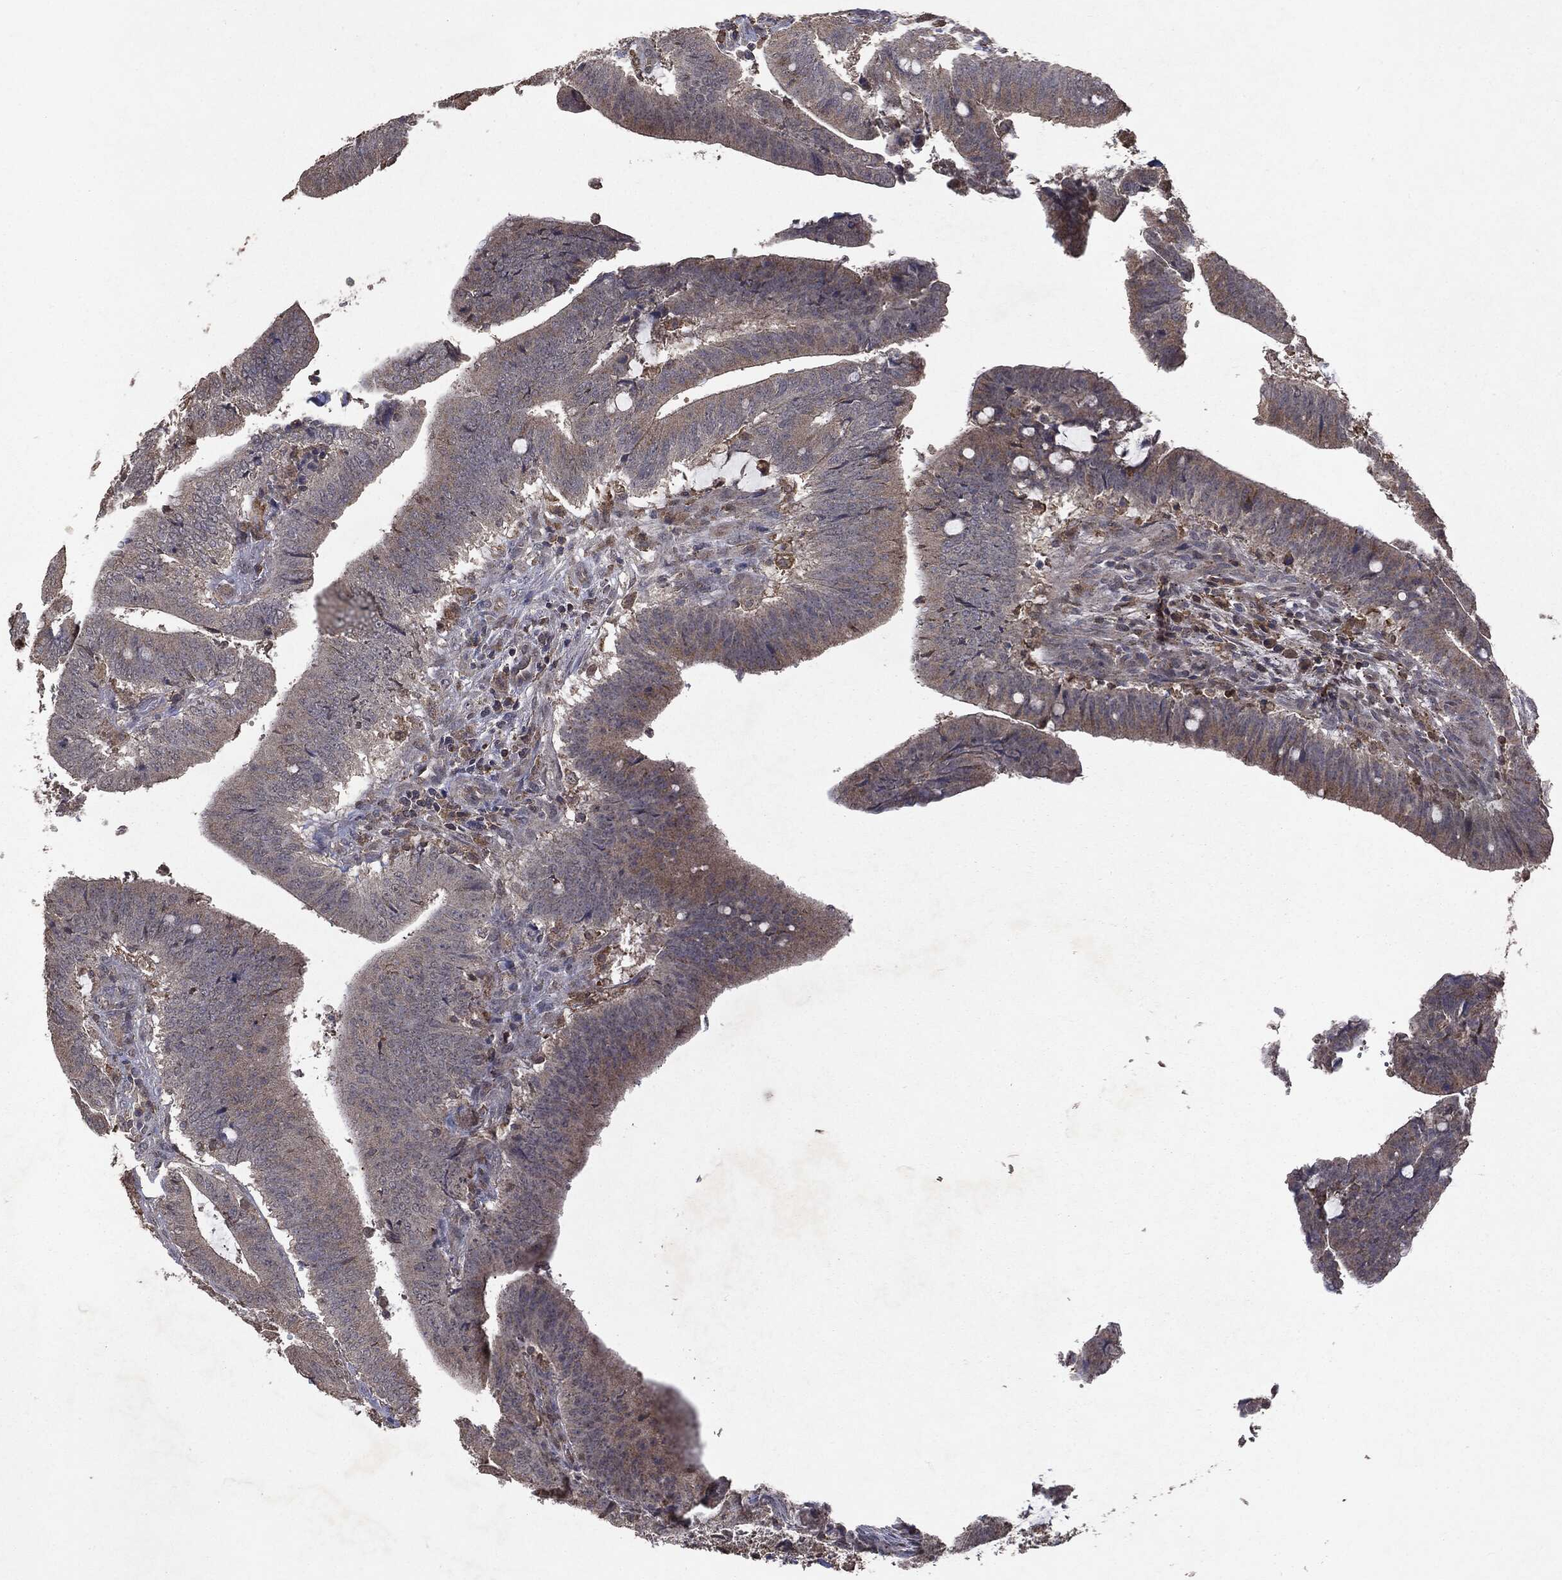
{"staining": {"intensity": "negative", "quantity": "none", "location": "none"}, "tissue": "colorectal cancer", "cell_type": "Tumor cells", "image_type": "cancer", "snomed": [{"axis": "morphology", "description": "Adenocarcinoma, NOS"}, {"axis": "topography", "description": "Colon"}], "caption": "Human adenocarcinoma (colorectal) stained for a protein using immunohistochemistry reveals no expression in tumor cells.", "gene": "PTEN", "patient": {"sex": "female", "age": 43}}